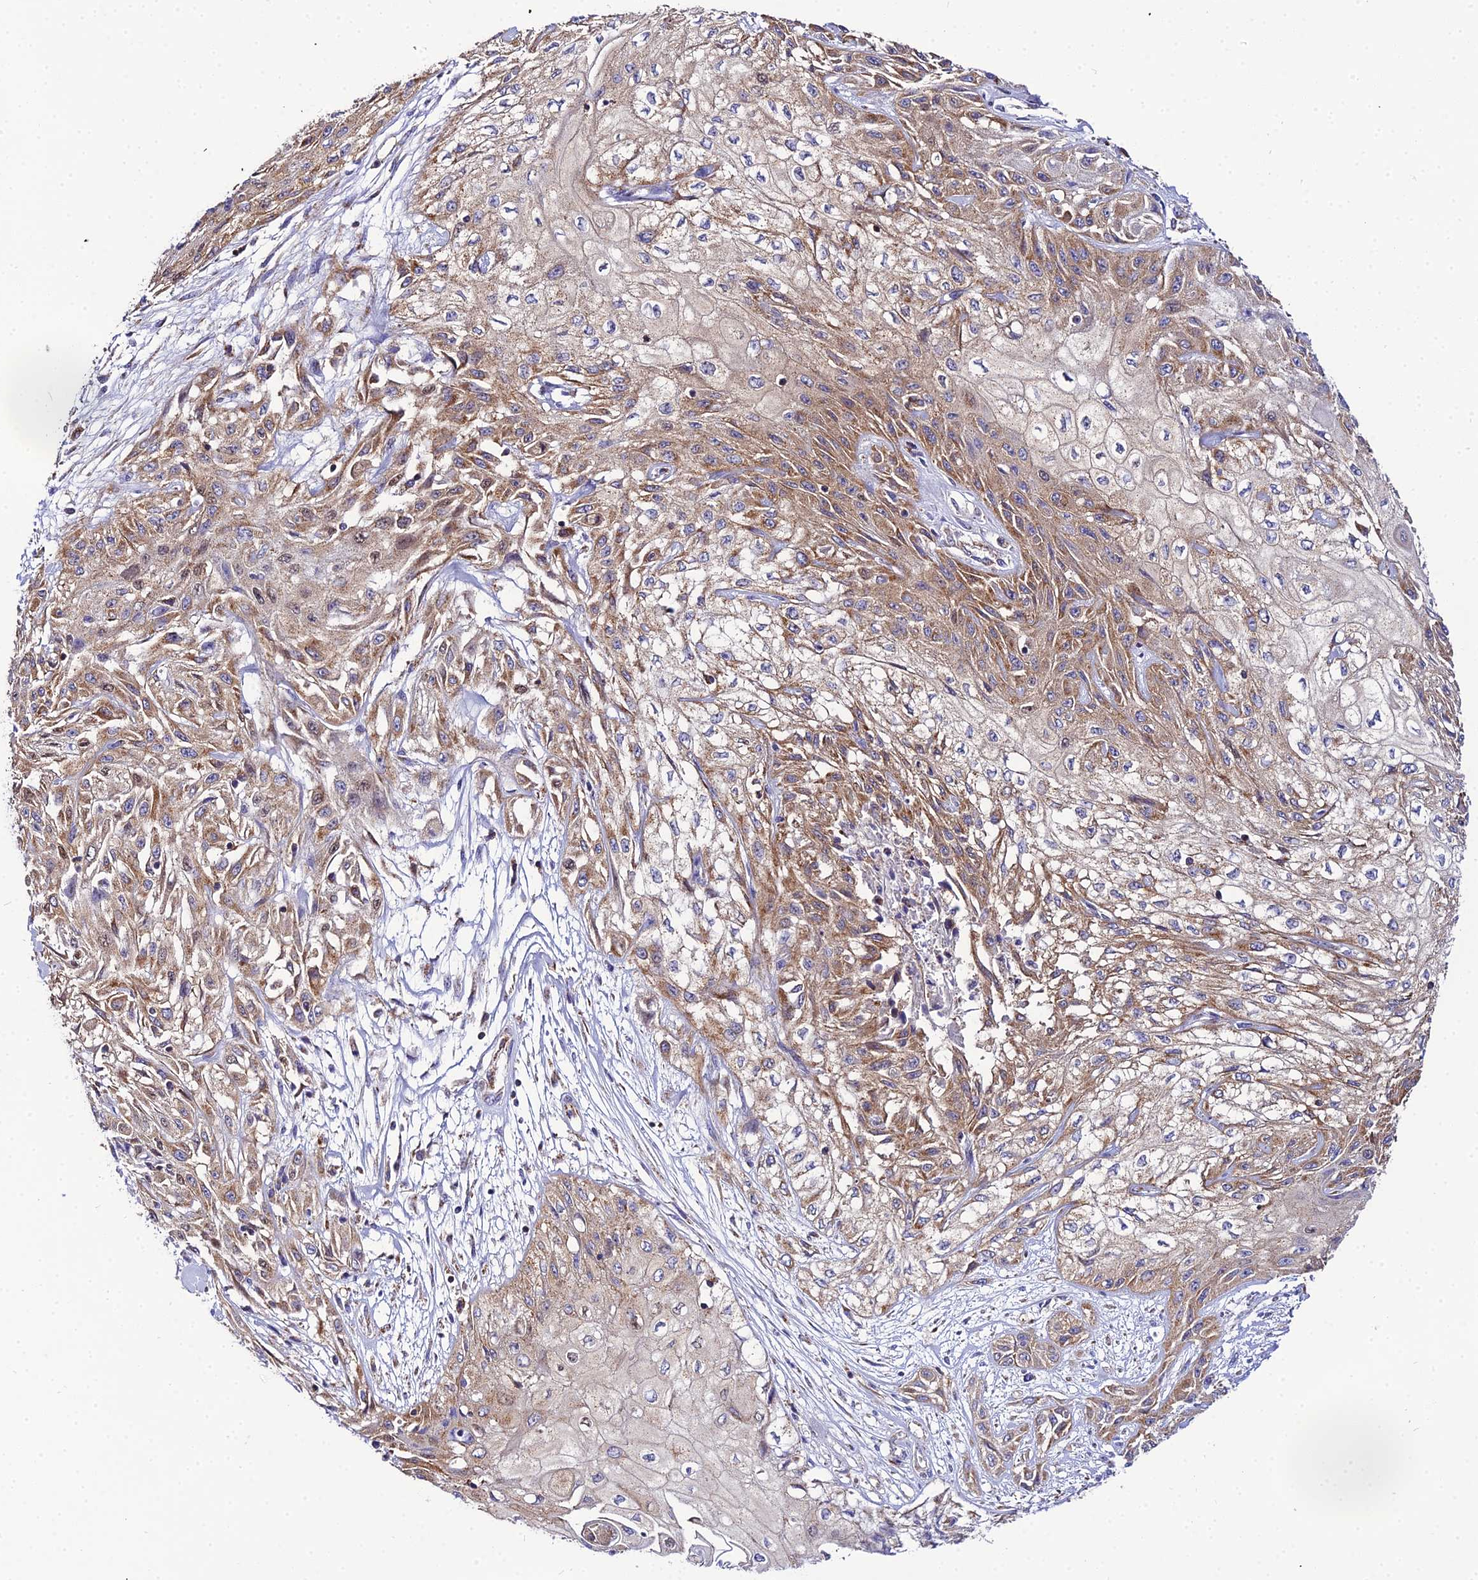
{"staining": {"intensity": "moderate", "quantity": ">75%", "location": "cytoplasmic/membranous"}, "tissue": "skin cancer", "cell_type": "Tumor cells", "image_type": "cancer", "snomed": [{"axis": "morphology", "description": "Squamous cell carcinoma, NOS"}, {"axis": "morphology", "description": "Squamous cell carcinoma, metastatic, NOS"}, {"axis": "topography", "description": "Skin"}, {"axis": "topography", "description": "Lymph node"}], "caption": "Skin cancer tissue displays moderate cytoplasmic/membranous staining in about >75% of tumor cells", "gene": "NIPSNAP3A", "patient": {"sex": "male", "age": 75}}